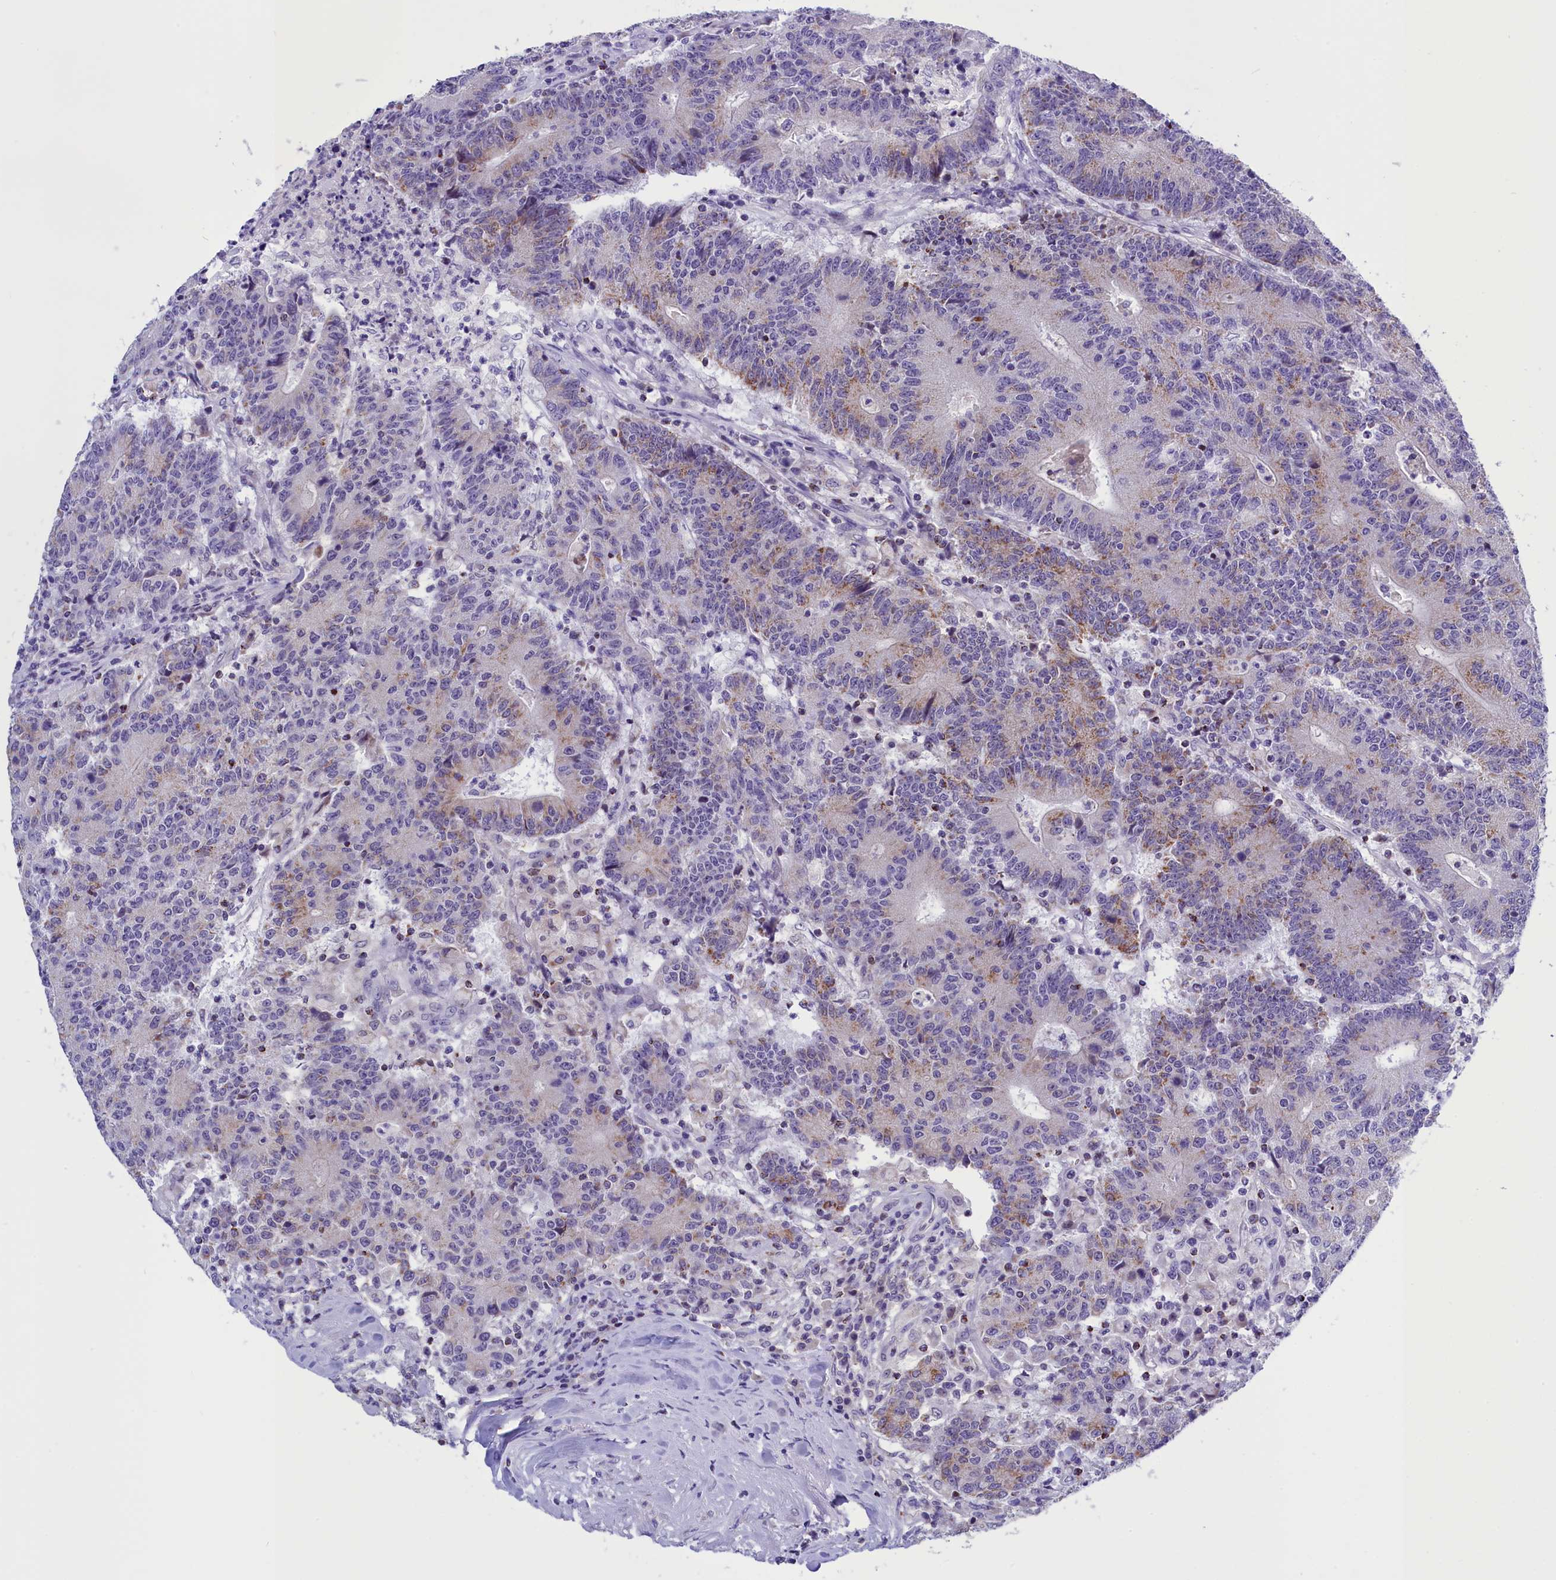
{"staining": {"intensity": "moderate", "quantity": "<25%", "location": "cytoplasmic/membranous"}, "tissue": "colorectal cancer", "cell_type": "Tumor cells", "image_type": "cancer", "snomed": [{"axis": "morphology", "description": "Adenocarcinoma, NOS"}, {"axis": "topography", "description": "Colon"}], "caption": "A high-resolution photomicrograph shows IHC staining of colorectal adenocarcinoma, which demonstrates moderate cytoplasmic/membranous positivity in approximately <25% of tumor cells.", "gene": "ABAT", "patient": {"sex": "female", "age": 75}}